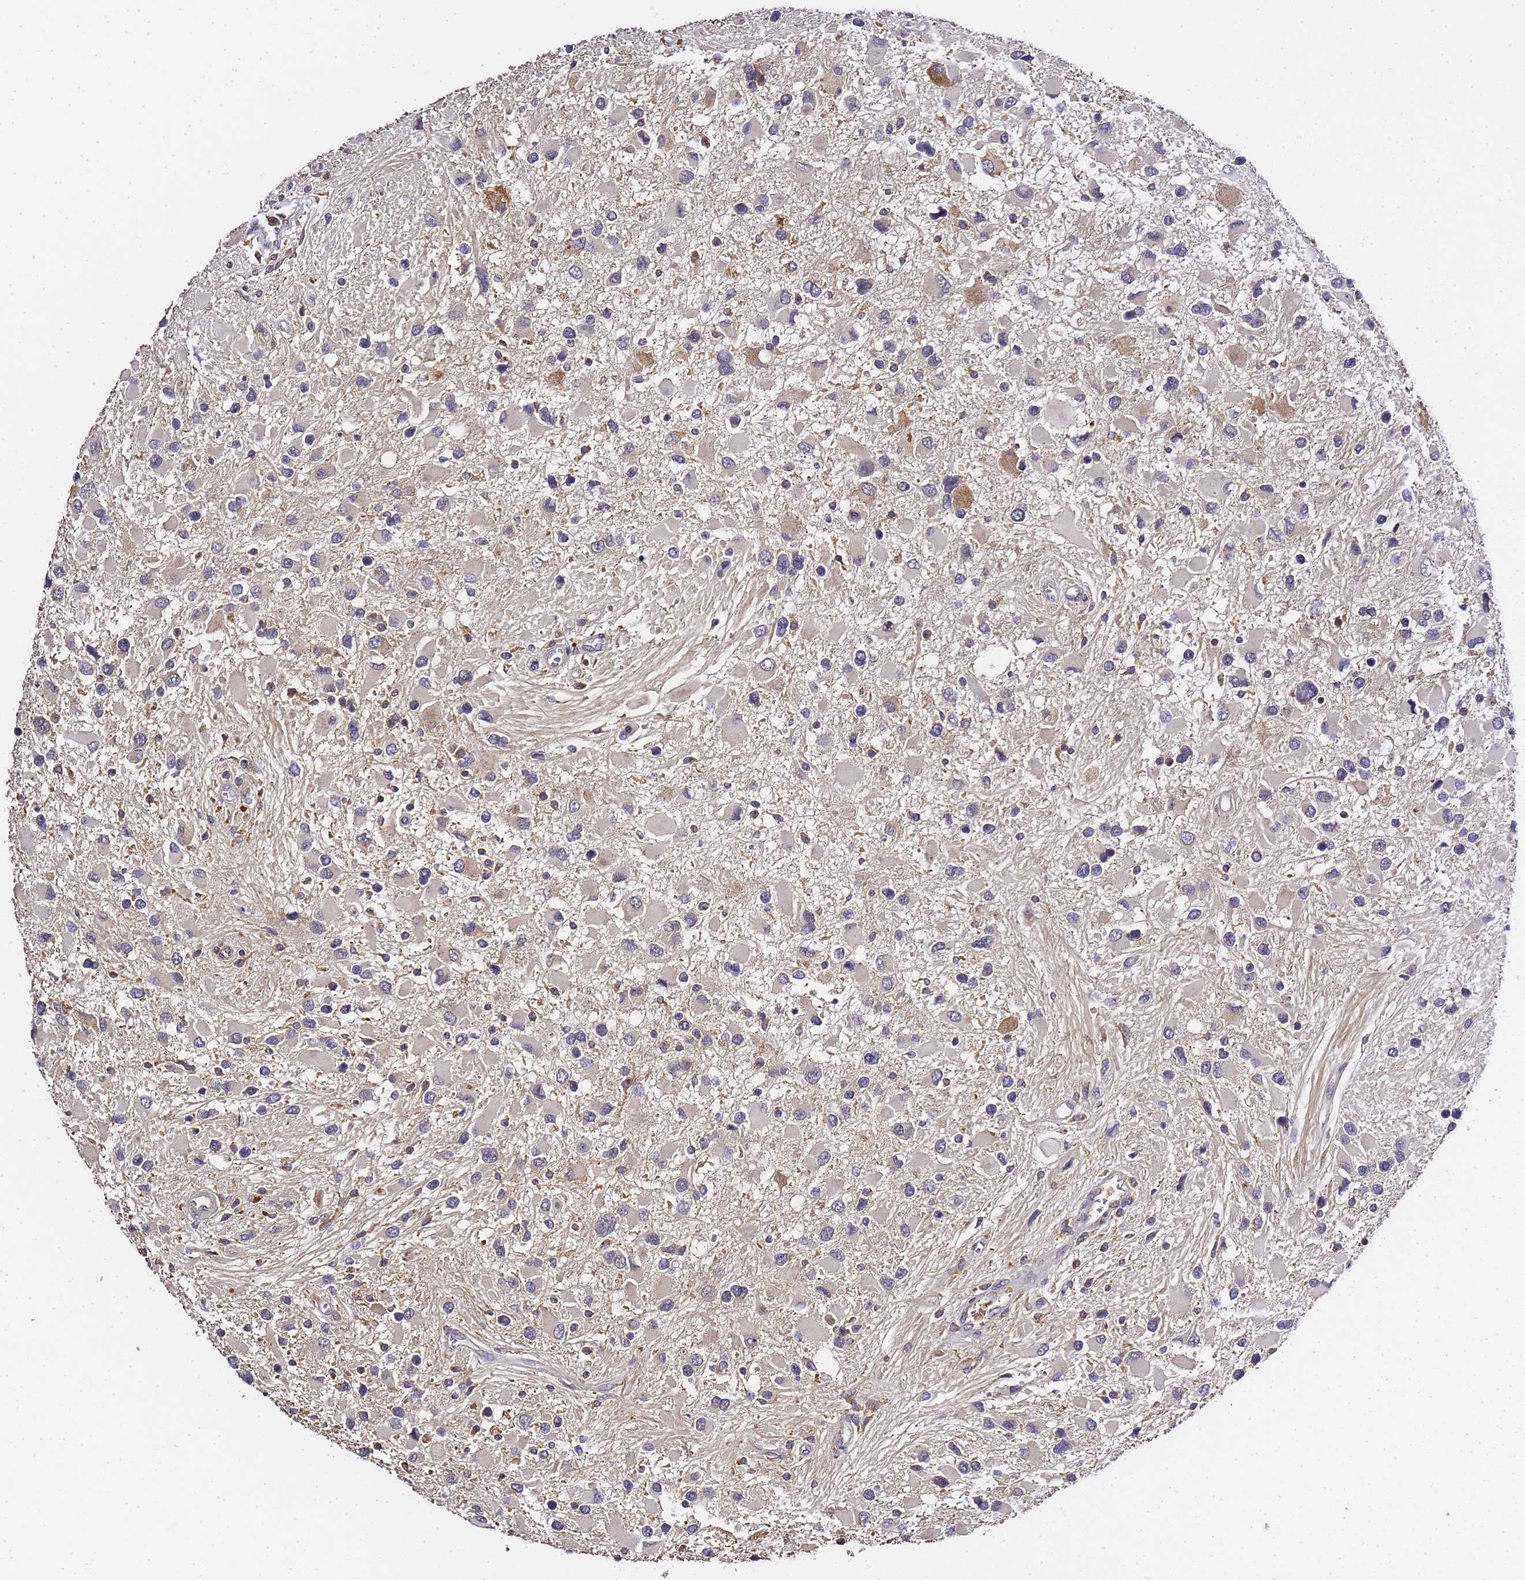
{"staining": {"intensity": "moderate", "quantity": "<25%", "location": "cytoplasmic/membranous"}, "tissue": "glioma", "cell_type": "Tumor cells", "image_type": "cancer", "snomed": [{"axis": "morphology", "description": "Glioma, malignant, High grade"}, {"axis": "topography", "description": "Brain"}], "caption": "This histopathology image shows immunohistochemistry staining of high-grade glioma (malignant), with low moderate cytoplasmic/membranous positivity in about <25% of tumor cells.", "gene": "LGI4", "patient": {"sex": "male", "age": 53}}